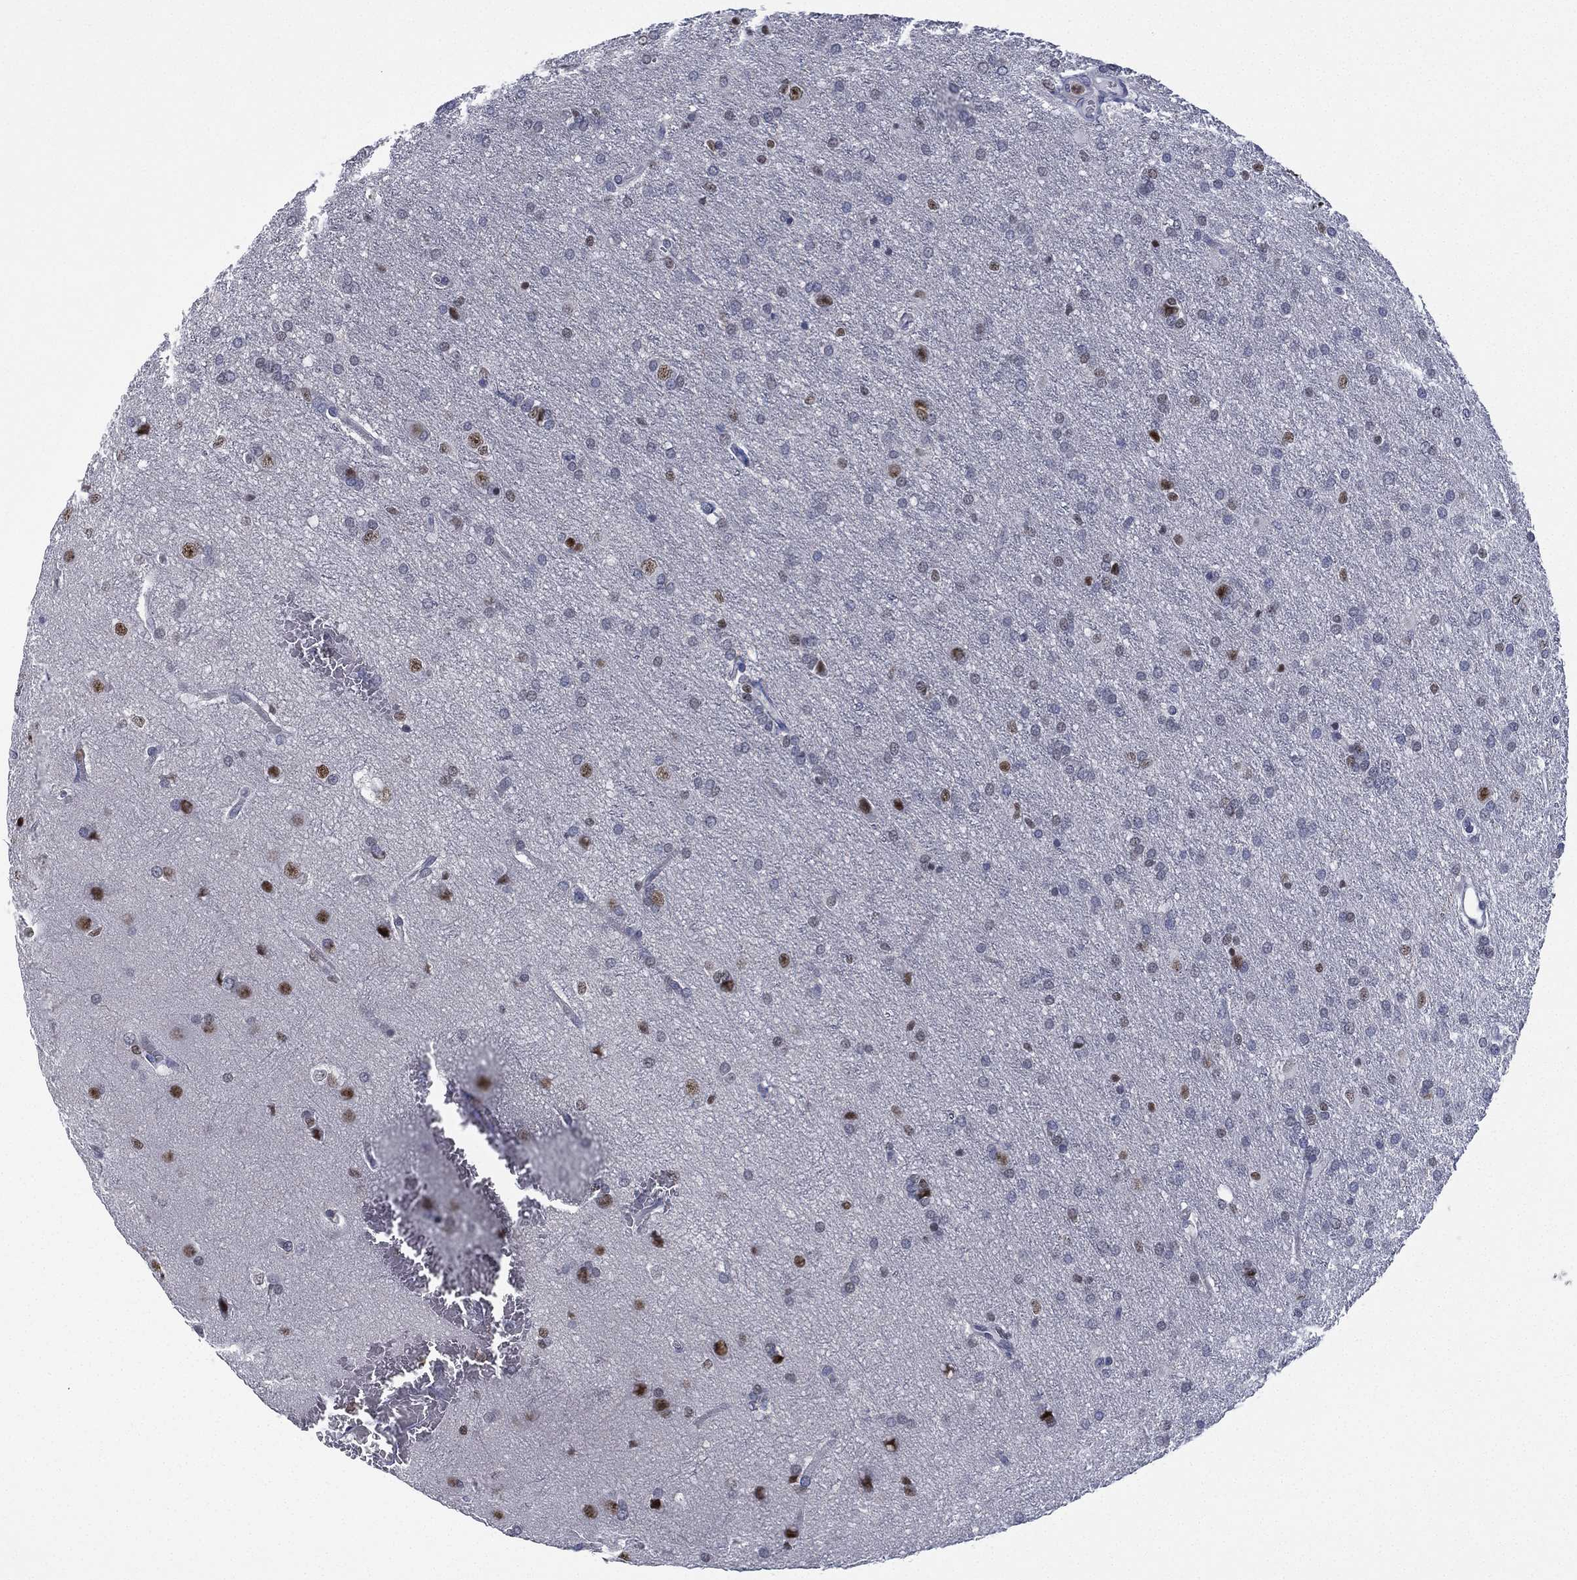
{"staining": {"intensity": "negative", "quantity": "none", "location": "none"}, "tissue": "glioma", "cell_type": "Tumor cells", "image_type": "cancer", "snomed": [{"axis": "morphology", "description": "Glioma, malignant, Low grade"}, {"axis": "topography", "description": "Brain"}], "caption": "Image shows no protein positivity in tumor cells of malignant glioma (low-grade) tissue.", "gene": "ZNF711", "patient": {"sex": "female", "age": 32}}